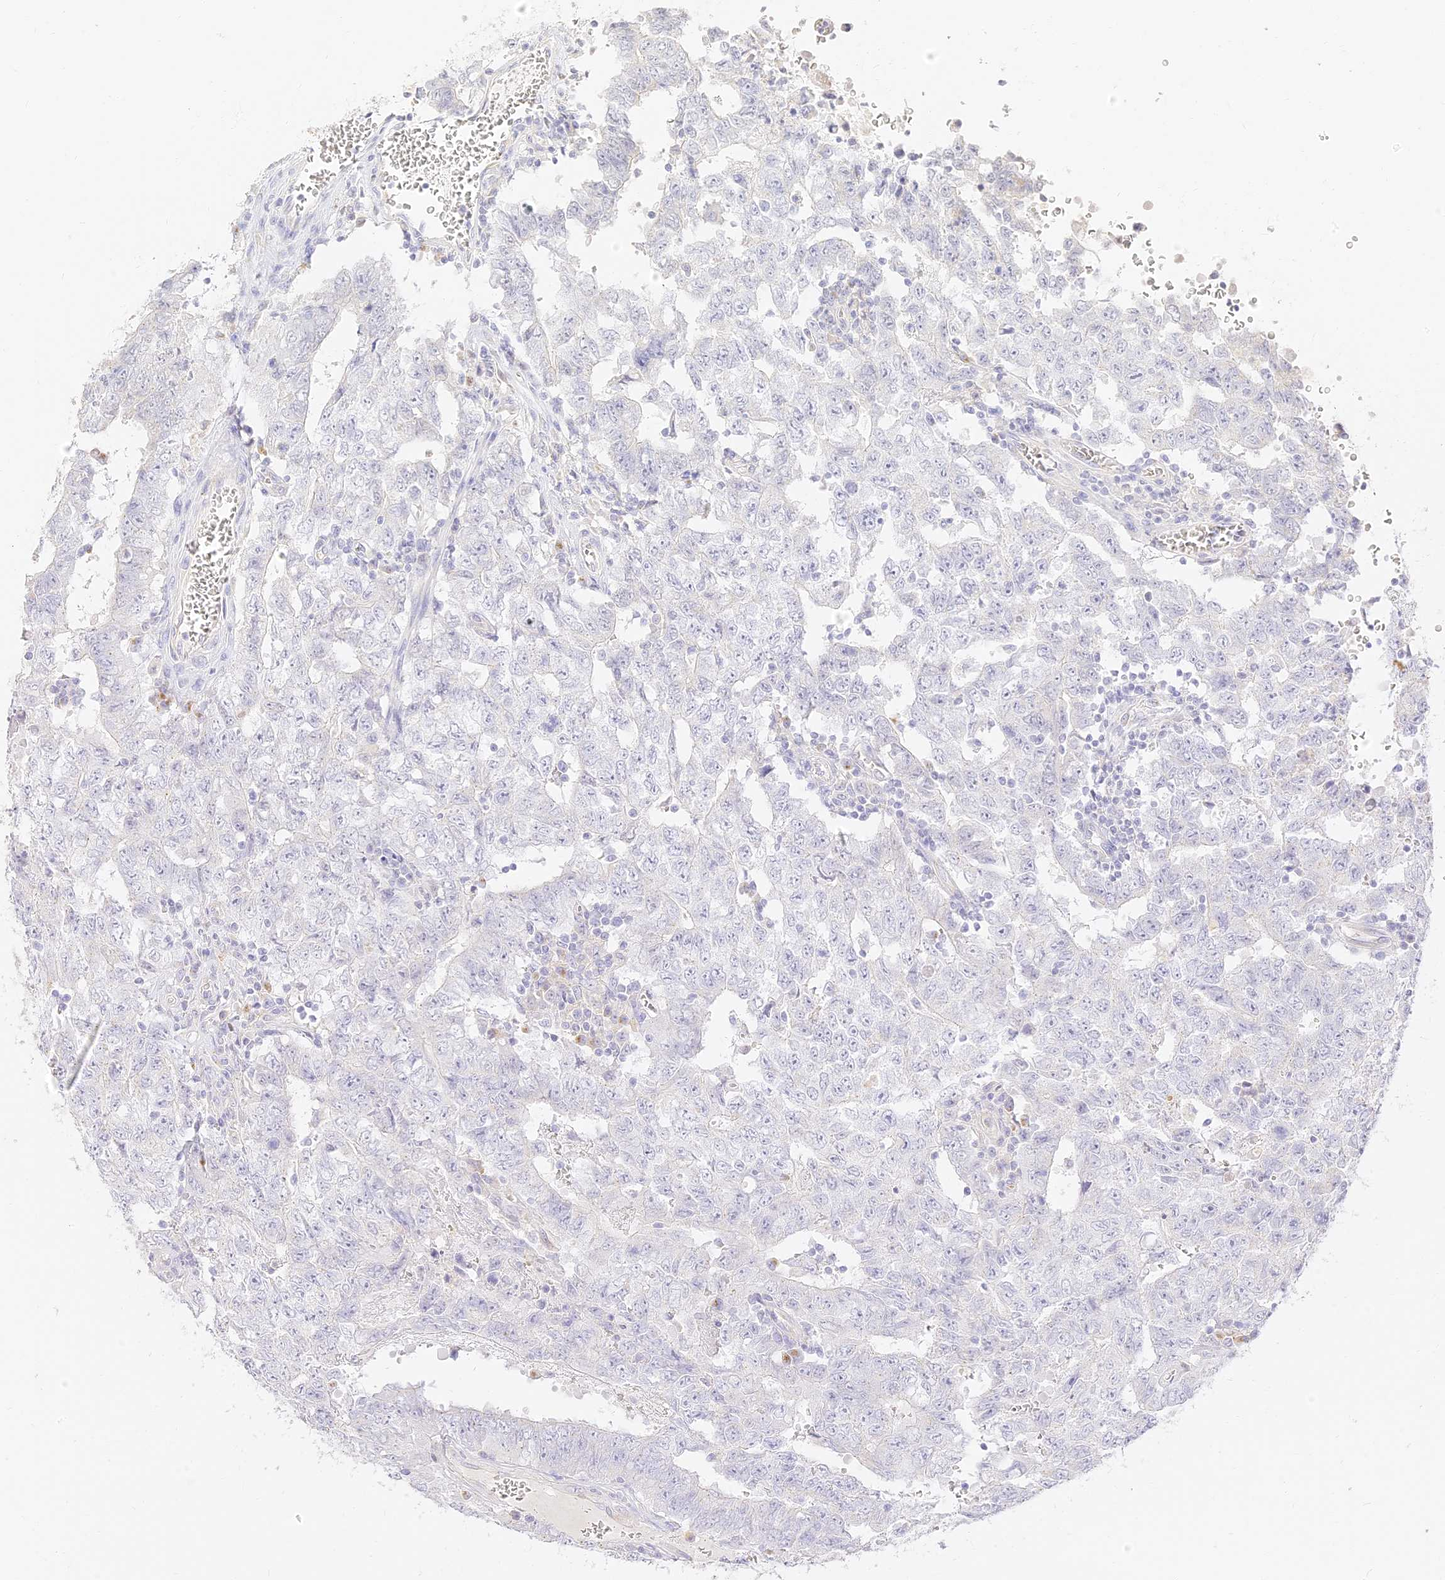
{"staining": {"intensity": "negative", "quantity": "none", "location": "none"}, "tissue": "testis cancer", "cell_type": "Tumor cells", "image_type": "cancer", "snomed": [{"axis": "morphology", "description": "Carcinoma, Embryonal, NOS"}, {"axis": "topography", "description": "Testis"}], "caption": "Tumor cells are negative for protein expression in human testis embryonal carcinoma.", "gene": "SEC13", "patient": {"sex": "male", "age": 26}}